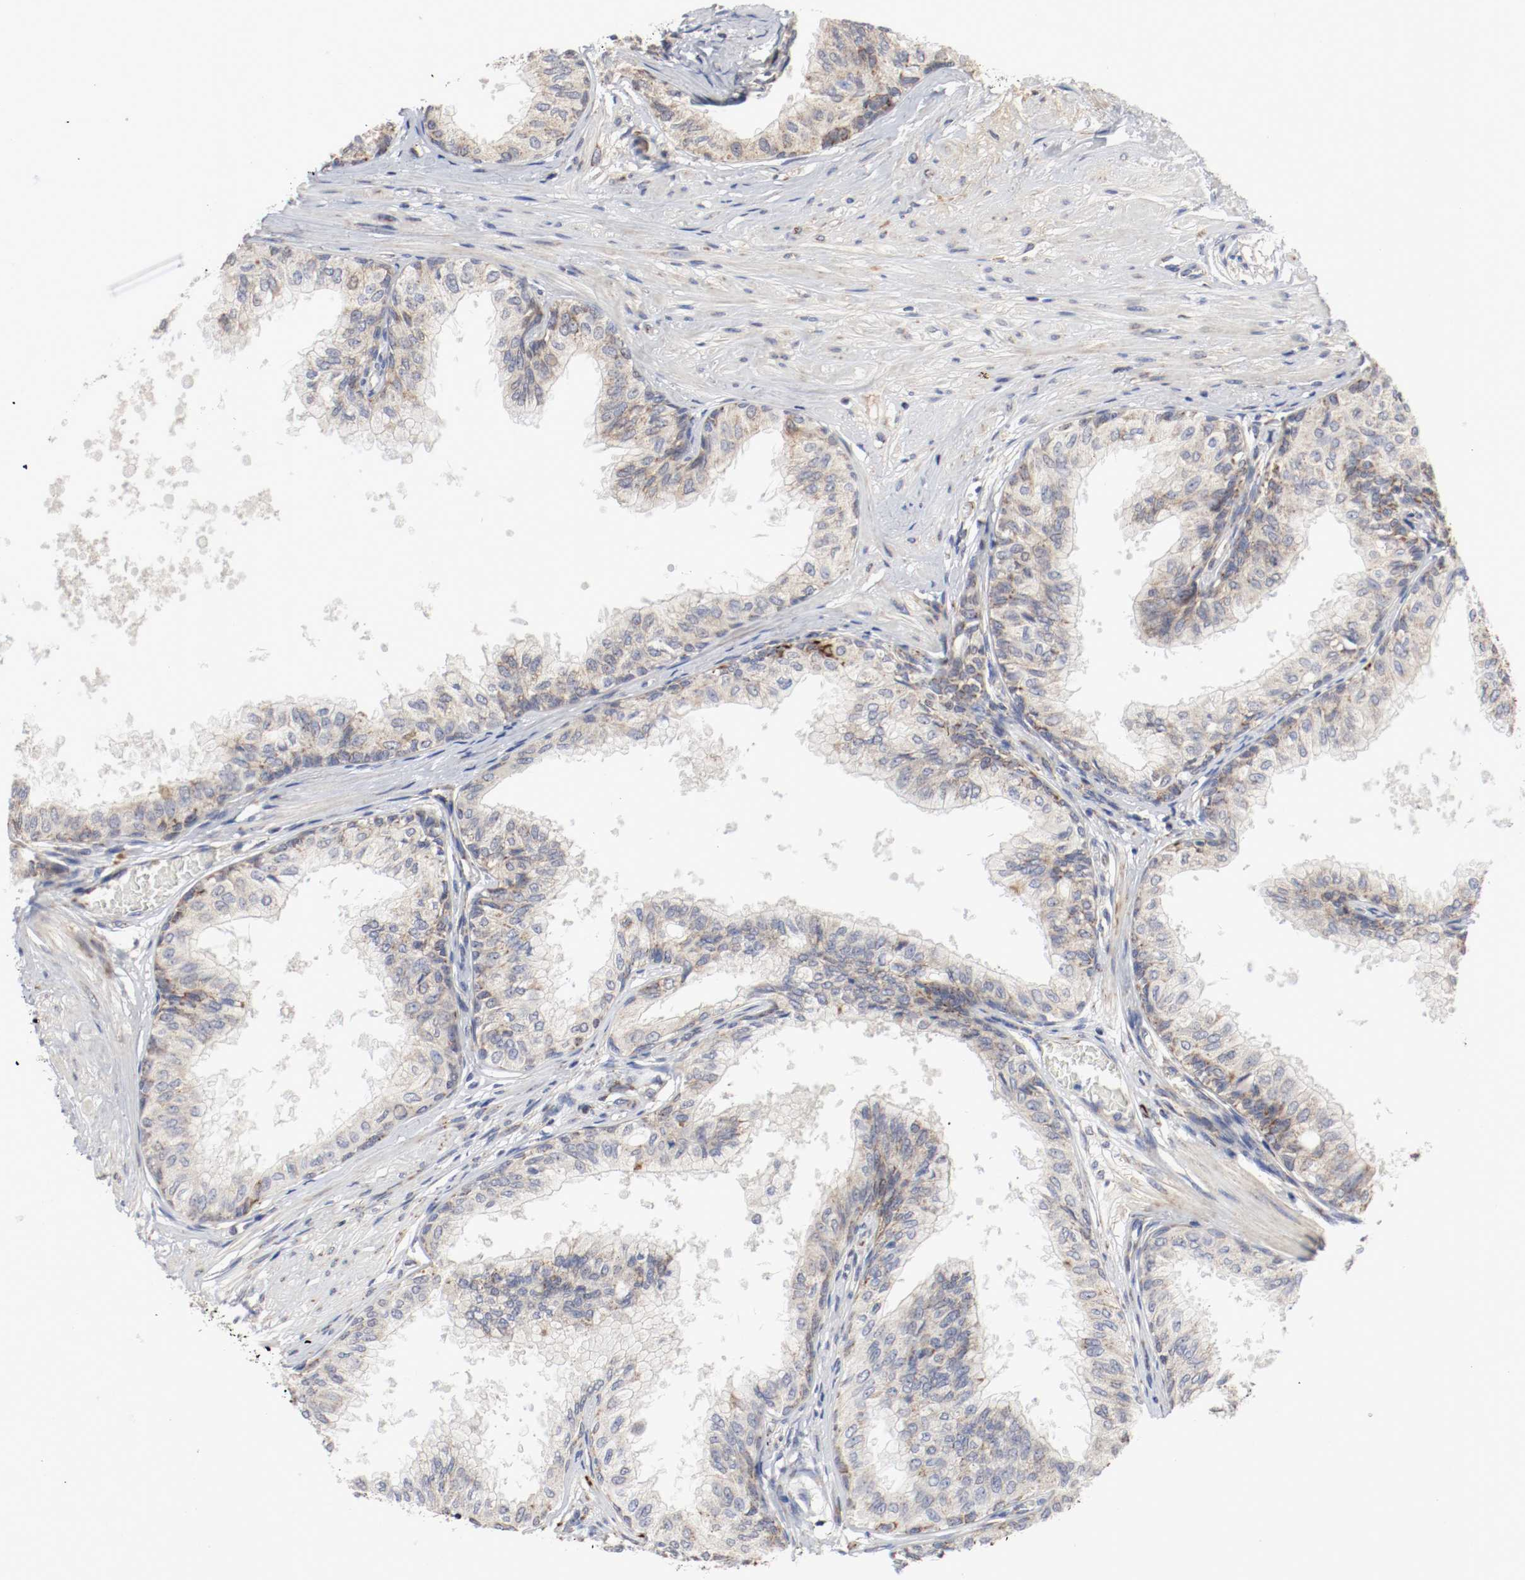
{"staining": {"intensity": "moderate", "quantity": ">75%", "location": "cytoplasmic/membranous"}, "tissue": "prostate", "cell_type": "Glandular cells", "image_type": "normal", "snomed": [{"axis": "morphology", "description": "Normal tissue, NOS"}, {"axis": "topography", "description": "Prostate"}, {"axis": "topography", "description": "Seminal veicle"}], "caption": "Glandular cells demonstrate medium levels of moderate cytoplasmic/membranous staining in approximately >75% of cells in unremarkable human prostate.", "gene": "AFG3L2", "patient": {"sex": "male", "age": 60}}